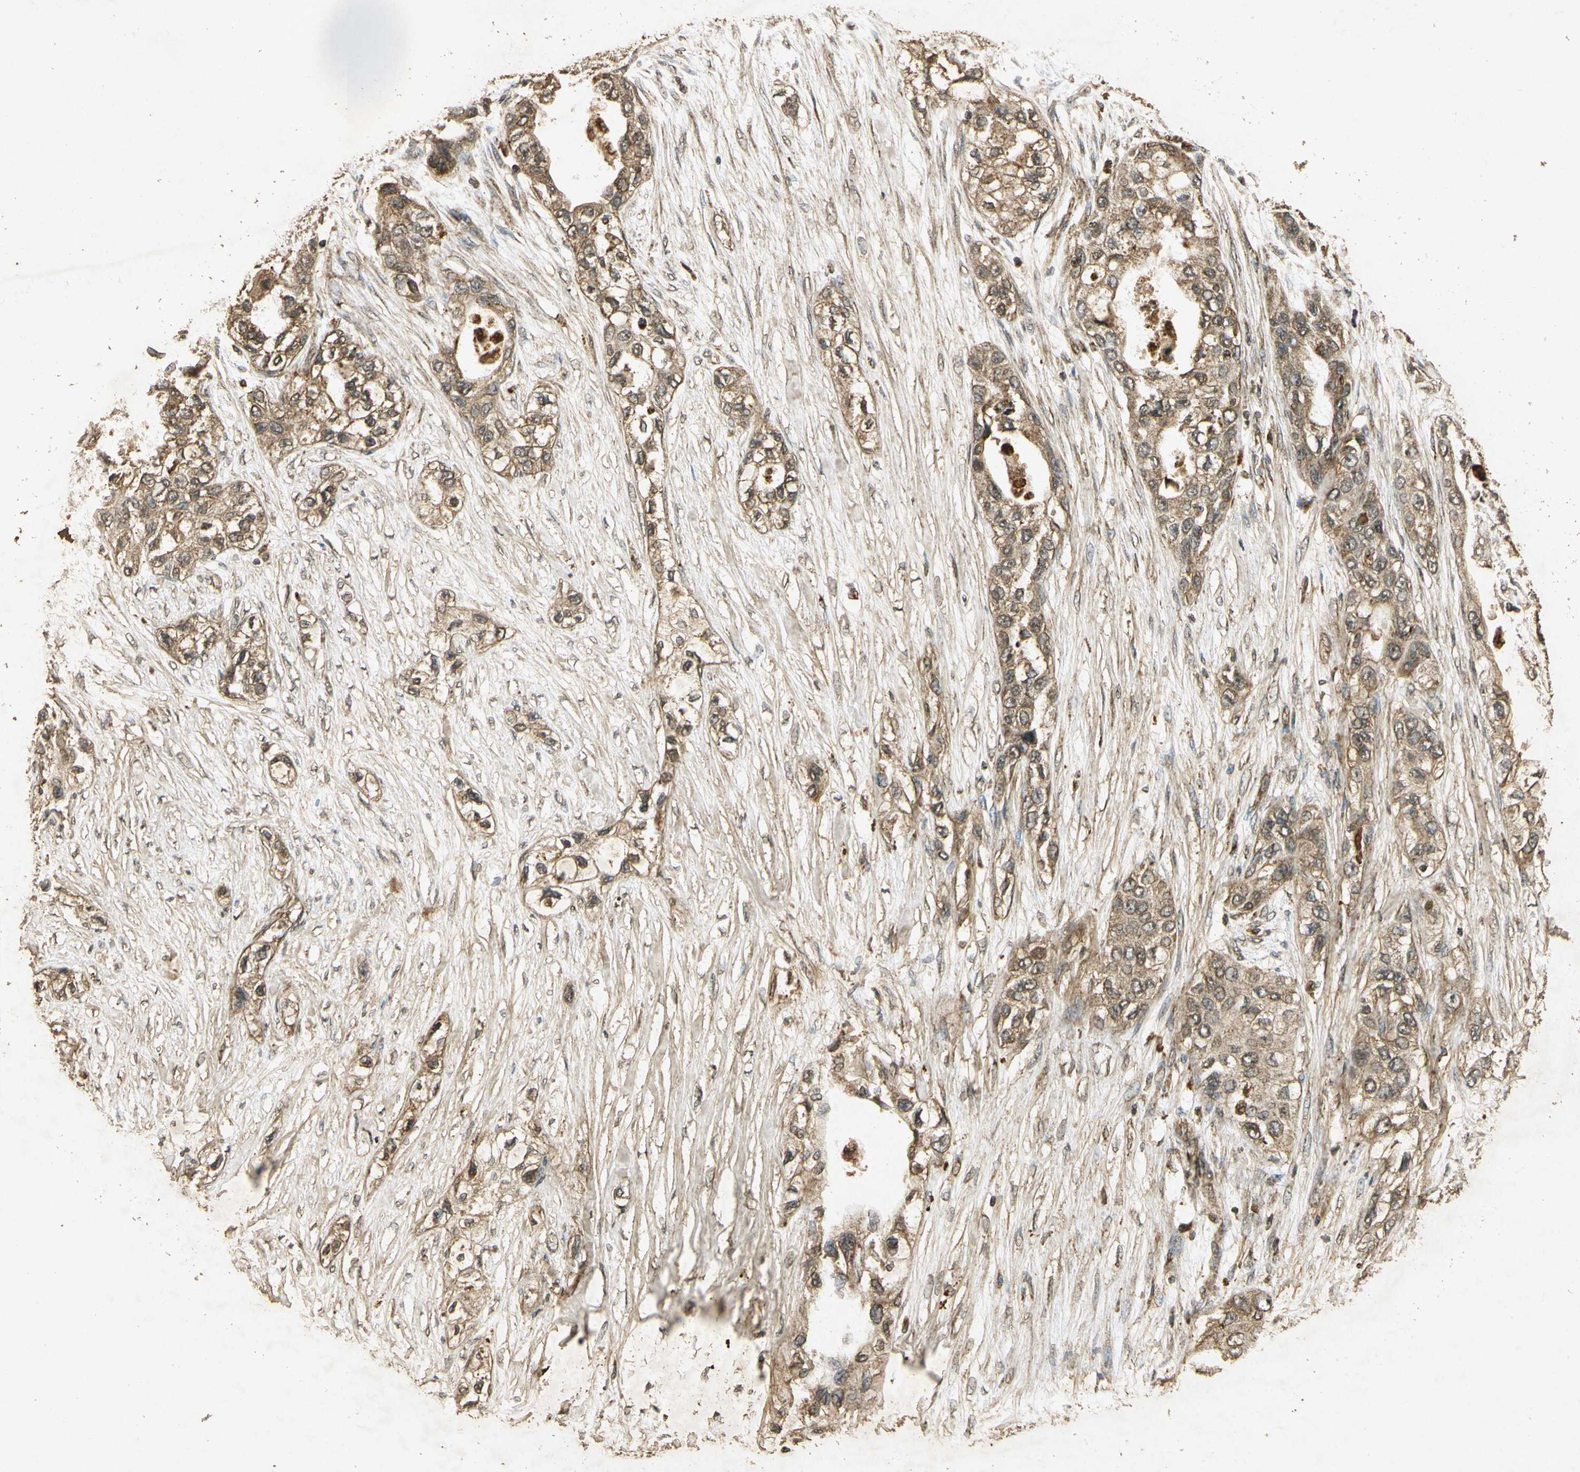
{"staining": {"intensity": "moderate", "quantity": ">75%", "location": "cytoplasmic/membranous"}, "tissue": "pancreatic cancer", "cell_type": "Tumor cells", "image_type": "cancer", "snomed": [{"axis": "morphology", "description": "Adenocarcinoma, NOS"}, {"axis": "topography", "description": "Pancreas"}], "caption": "Immunohistochemistry staining of pancreatic cancer (adenocarcinoma), which reveals medium levels of moderate cytoplasmic/membranous staining in about >75% of tumor cells indicating moderate cytoplasmic/membranous protein positivity. The staining was performed using DAB (brown) for protein detection and nuclei were counterstained in hematoxylin (blue).", "gene": "PRDX3", "patient": {"sex": "female", "age": 70}}